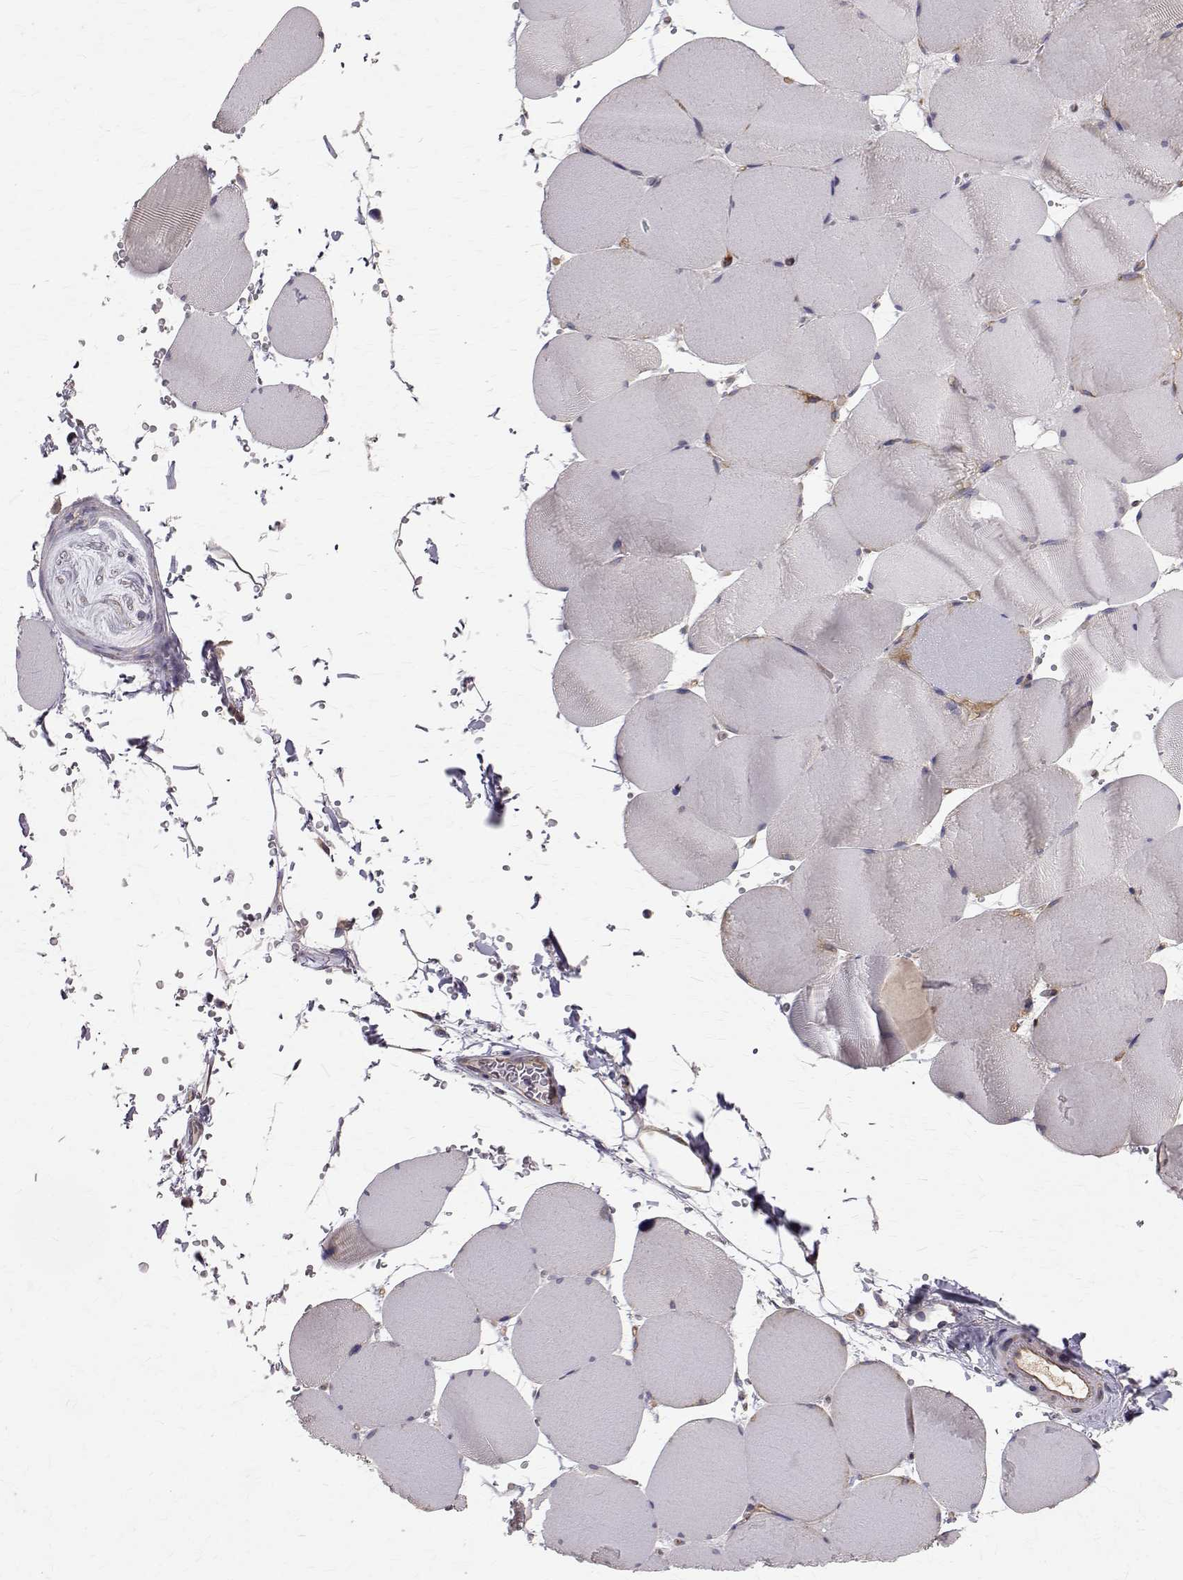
{"staining": {"intensity": "negative", "quantity": "none", "location": "none"}, "tissue": "skeletal muscle", "cell_type": "Myocytes", "image_type": "normal", "snomed": [{"axis": "morphology", "description": "Normal tissue, NOS"}, {"axis": "topography", "description": "Skeletal muscle"}, {"axis": "topography", "description": "Head-Neck"}], "caption": "The photomicrograph shows no staining of myocytes in unremarkable skeletal muscle. Nuclei are stained in blue.", "gene": "FARSB", "patient": {"sex": "male", "age": 66}}